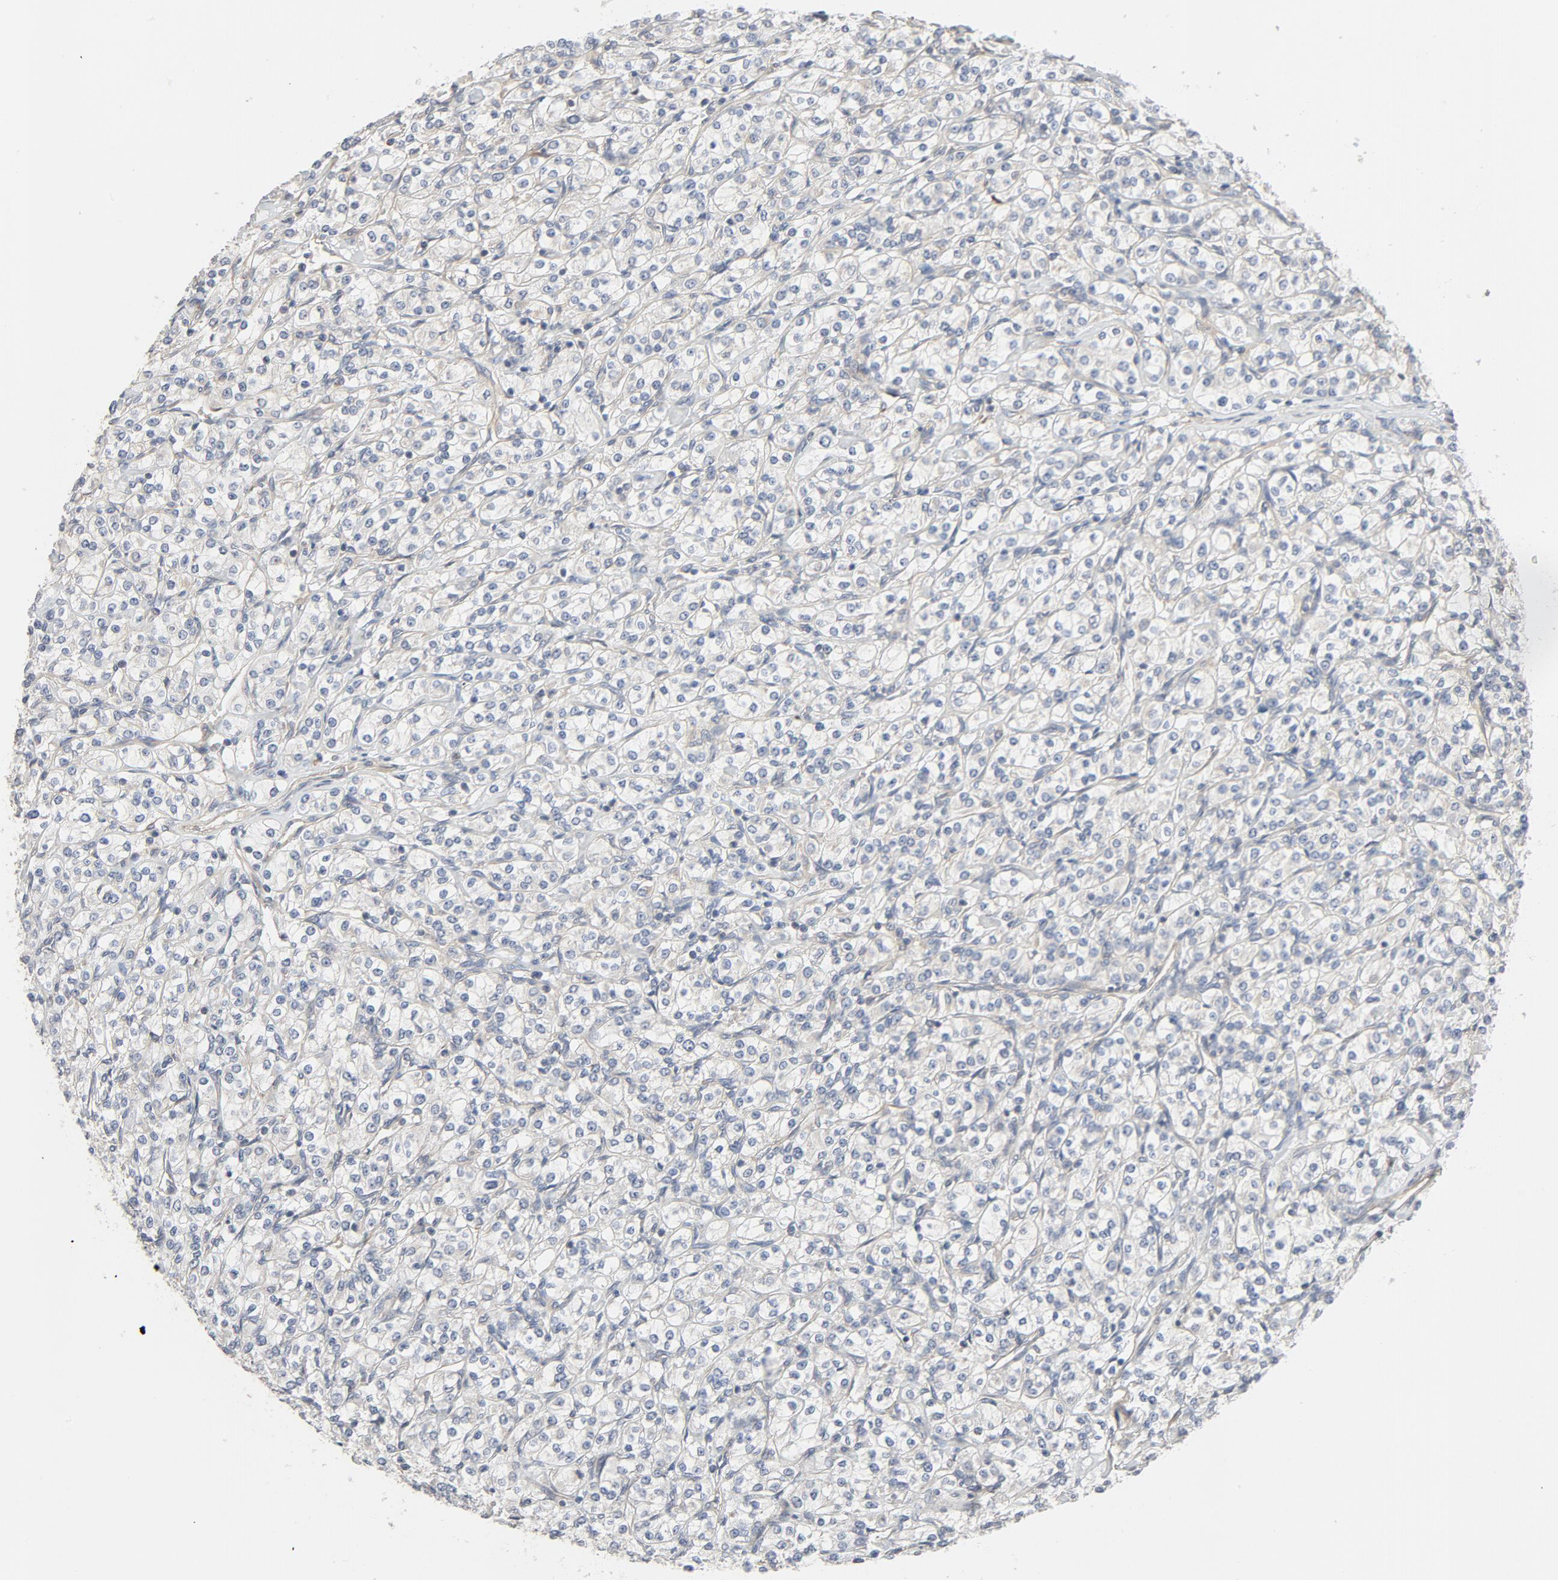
{"staining": {"intensity": "weak", "quantity": "<25%", "location": "cytoplasmic/membranous"}, "tissue": "renal cancer", "cell_type": "Tumor cells", "image_type": "cancer", "snomed": [{"axis": "morphology", "description": "Adenocarcinoma, NOS"}, {"axis": "topography", "description": "Kidney"}], "caption": "The IHC micrograph has no significant staining in tumor cells of adenocarcinoma (renal) tissue.", "gene": "TRIOBP", "patient": {"sex": "male", "age": 77}}